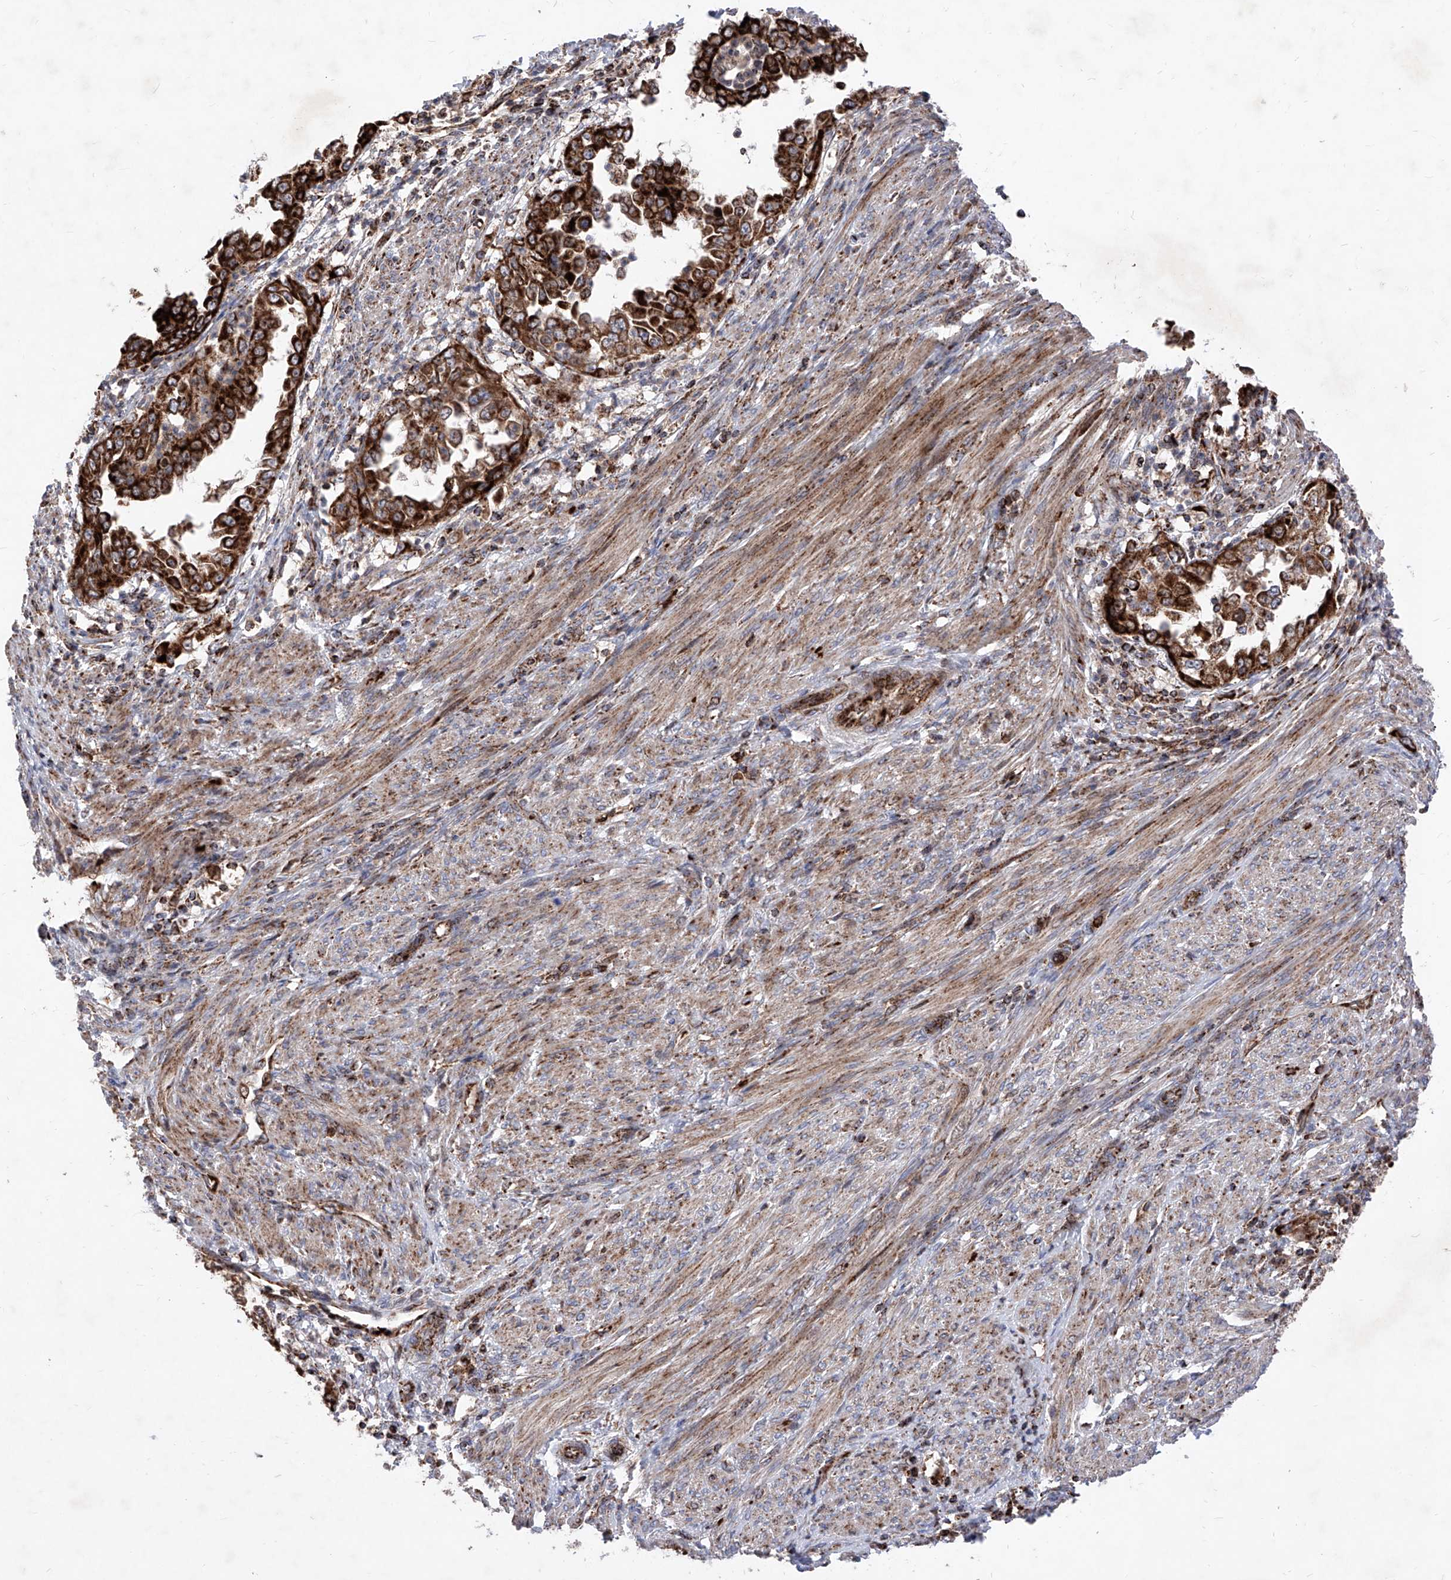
{"staining": {"intensity": "strong", "quantity": ">75%", "location": "cytoplasmic/membranous"}, "tissue": "endometrial cancer", "cell_type": "Tumor cells", "image_type": "cancer", "snomed": [{"axis": "morphology", "description": "Adenocarcinoma, NOS"}, {"axis": "topography", "description": "Endometrium"}], "caption": "A photomicrograph of endometrial adenocarcinoma stained for a protein demonstrates strong cytoplasmic/membranous brown staining in tumor cells.", "gene": "SEMA6A", "patient": {"sex": "female", "age": 85}}